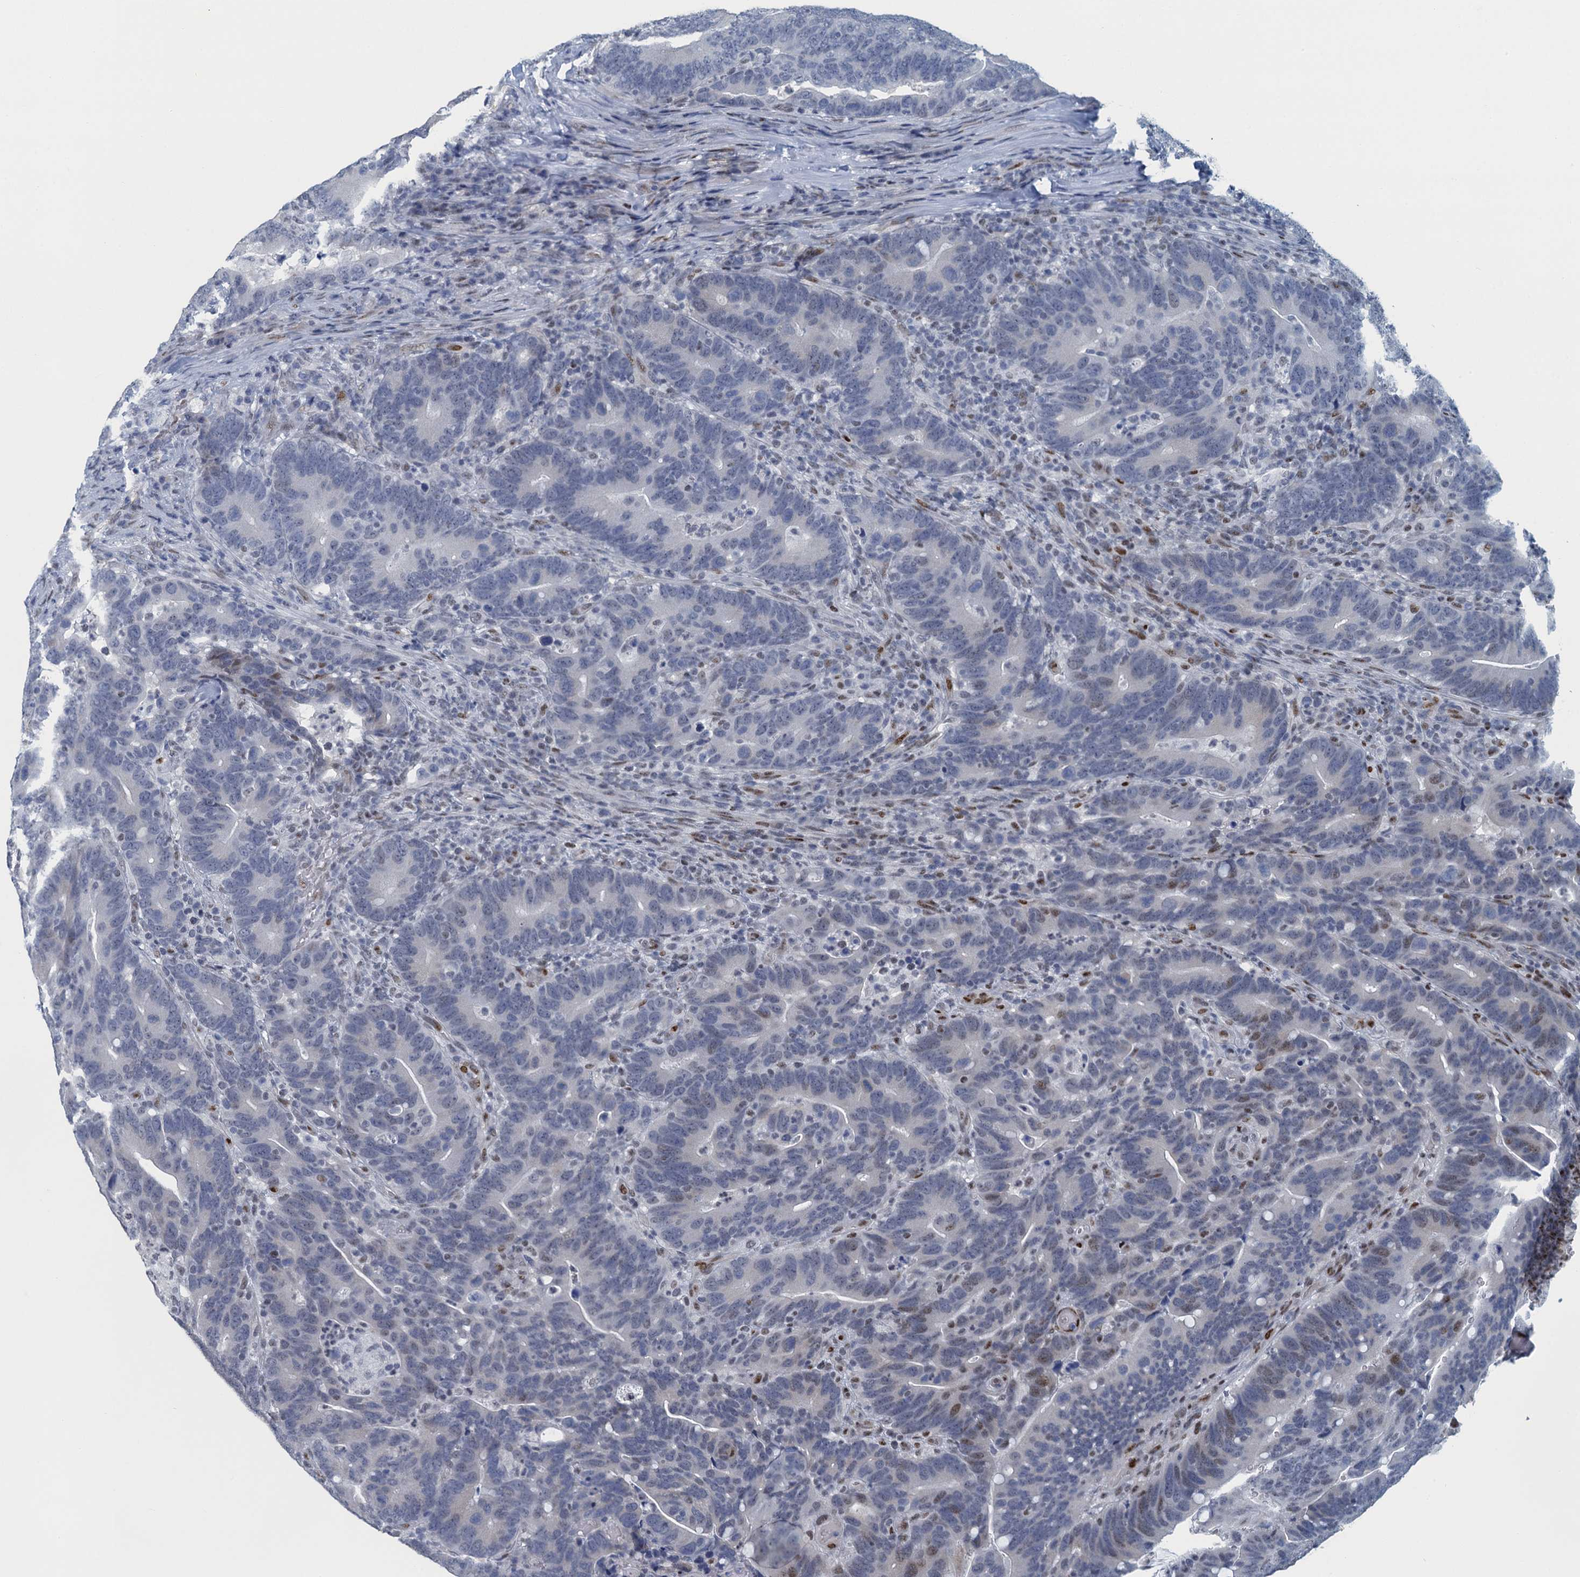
{"staining": {"intensity": "weak", "quantity": "<25%", "location": "nuclear"}, "tissue": "colorectal cancer", "cell_type": "Tumor cells", "image_type": "cancer", "snomed": [{"axis": "morphology", "description": "Adenocarcinoma, NOS"}, {"axis": "topography", "description": "Colon"}], "caption": "The photomicrograph exhibits no significant expression in tumor cells of colorectal cancer (adenocarcinoma).", "gene": "TTLL9", "patient": {"sex": "female", "age": 66}}